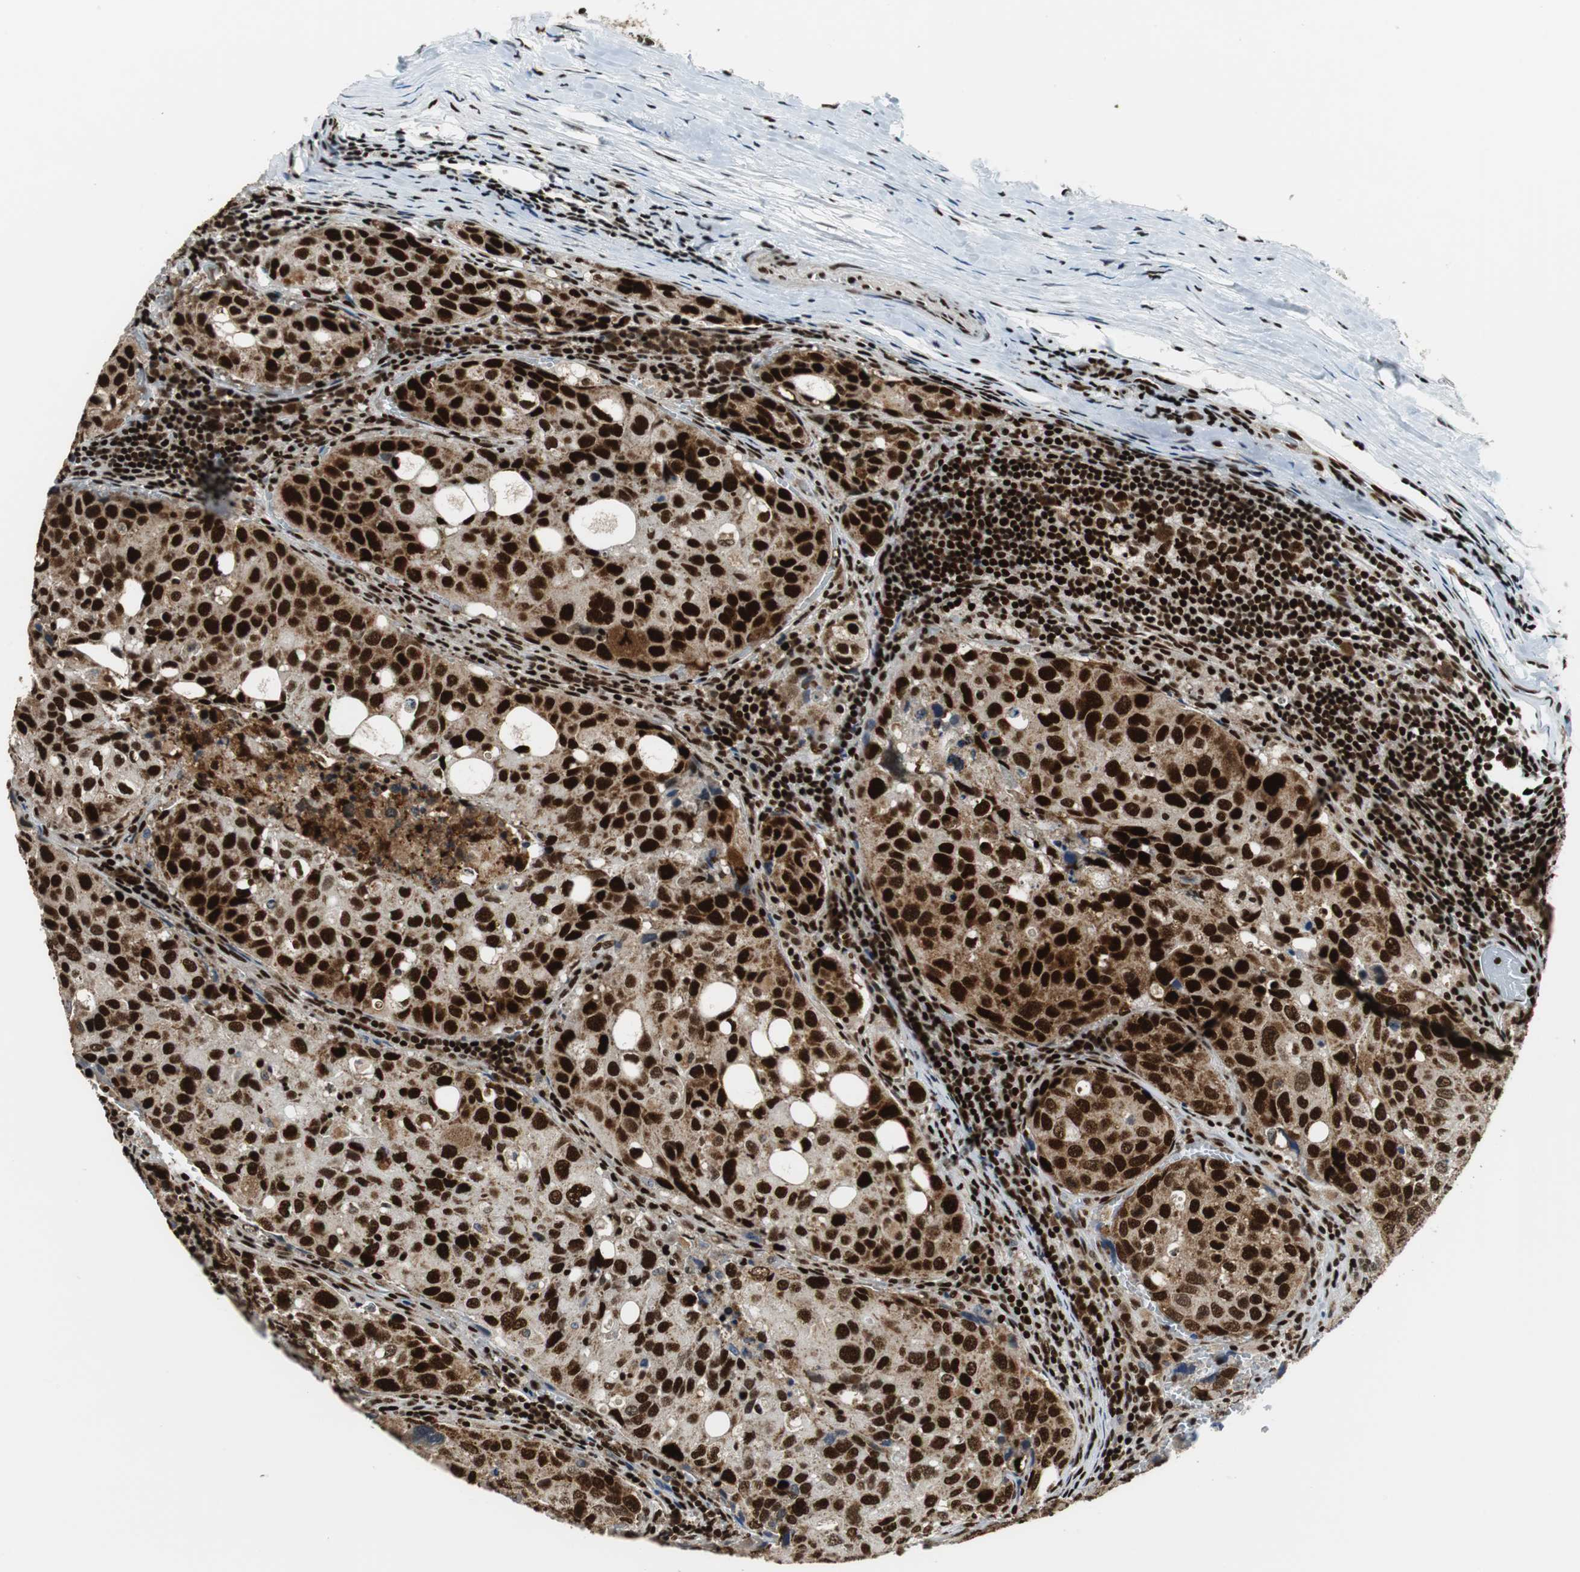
{"staining": {"intensity": "strong", "quantity": ">75%", "location": "nuclear"}, "tissue": "urothelial cancer", "cell_type": "Tumor cells", "image_type": "cancer", "snomed": [{"axis": "morphology", "description": "Urothelial carcinoma, High grade"}, {"axis": "topography", "description": "Lymph node"}, {"axis": "topography", "description": "Urinary bladder"}], "caption": "Brown immunohistochemical staining in urothelial cancer shows strong nuclear positivity in approximately >75% of tumor cells. Immunohistochemistry (ihc) stains the protein in brown and the nuclei are stained blue.", "gene": "HDAC1", "patient": {"sex": "male", "age": 51}}